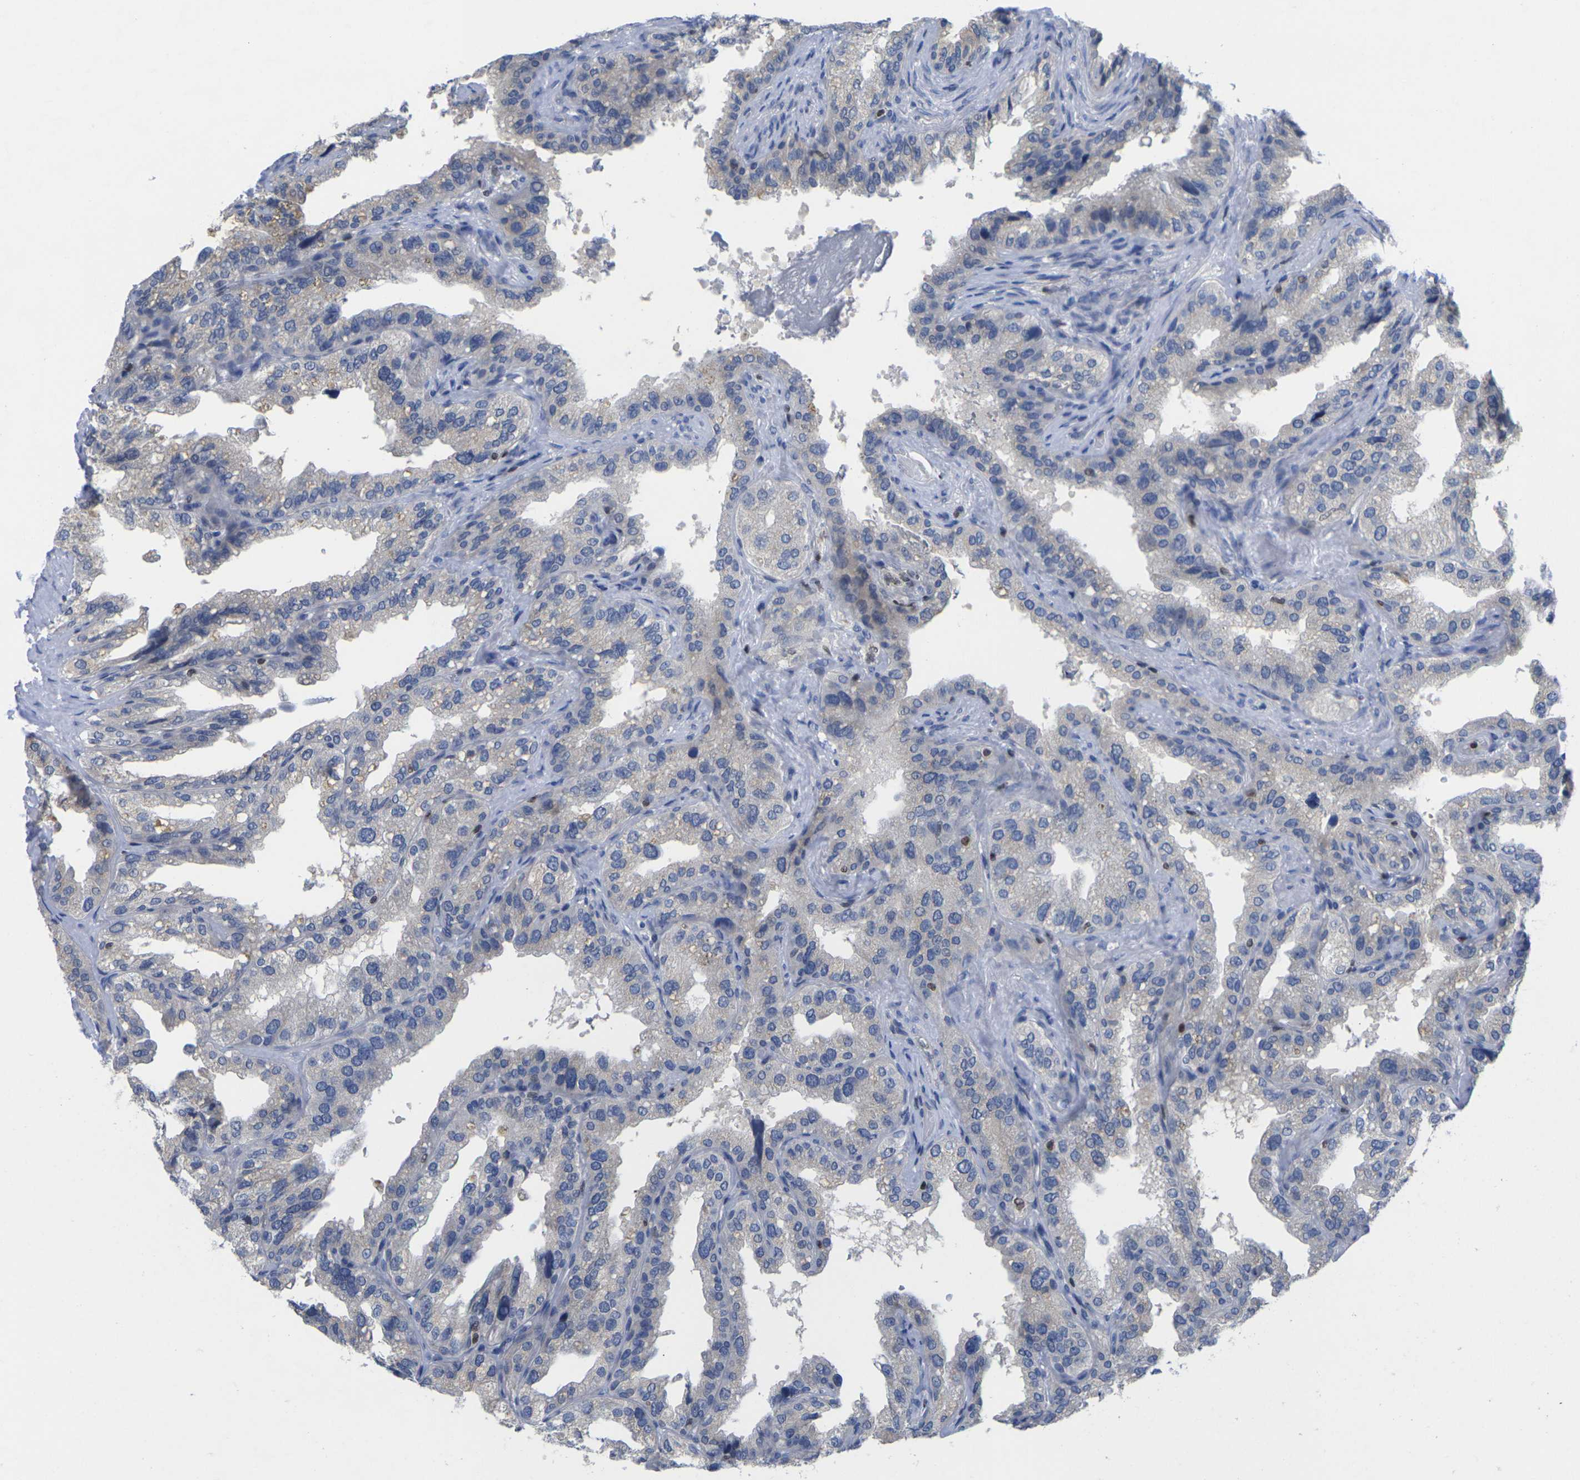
{"staining": {"intensity": "negative", "quantity": "none", "location": "none"}, "tissue": "seminal vesicle", "cell_type": "Glandular cells", "image_type": "normal", "snomed": [{"axis": "morphology", "description": "Normal tissue, NOS"}, {"axis": "topography", "description": "Seminal veicle"}], "caption": "Immunohistochemical staining of unremarkable seminal vesicle demonstrates no significant expression in glandular cells.", "gene": "IKZF1", "patient": {"sex": "male", "age": 68}}